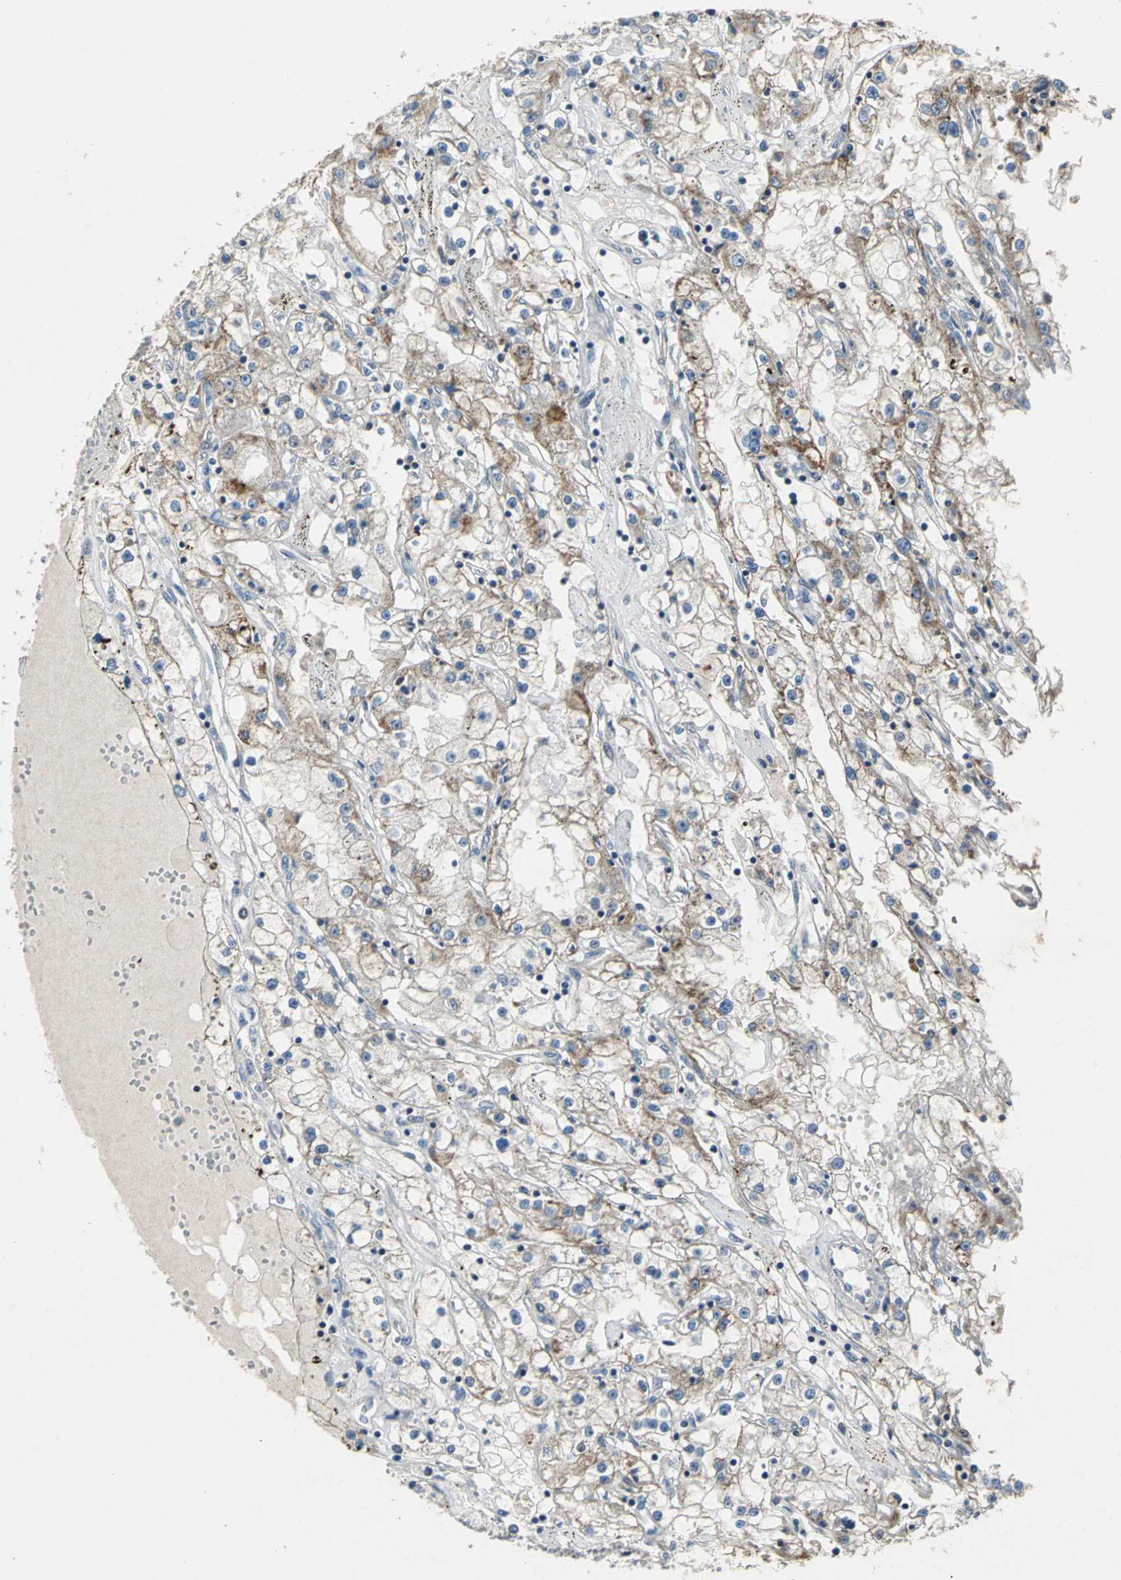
{"staining": {"intensity": "moderate", "quantity": "<25%", "location": "cytoplasmic/membranous"}, "tissue": "renal cancer", "cell_type": "Tumor cells", "image_type": "cancer", "snomed": [{"axis": "morphology", "description": "Adenocarcinoma, NOS"}, {"axis": "topography", "description": "Kidney"}], "caption": "Immunohistochemistry photomicrograph of neoplastic tissue: human renal cancer (adenocarcinoma) stained using IHC reveals low levels of moderate protein expression localized specifically in the cytoplasmic/membranous of tumor cells, appearing as a cytoplasmic/membranous brown color.", "gene": "JADE3", "patient": {"sex": "male", "age": 56}}